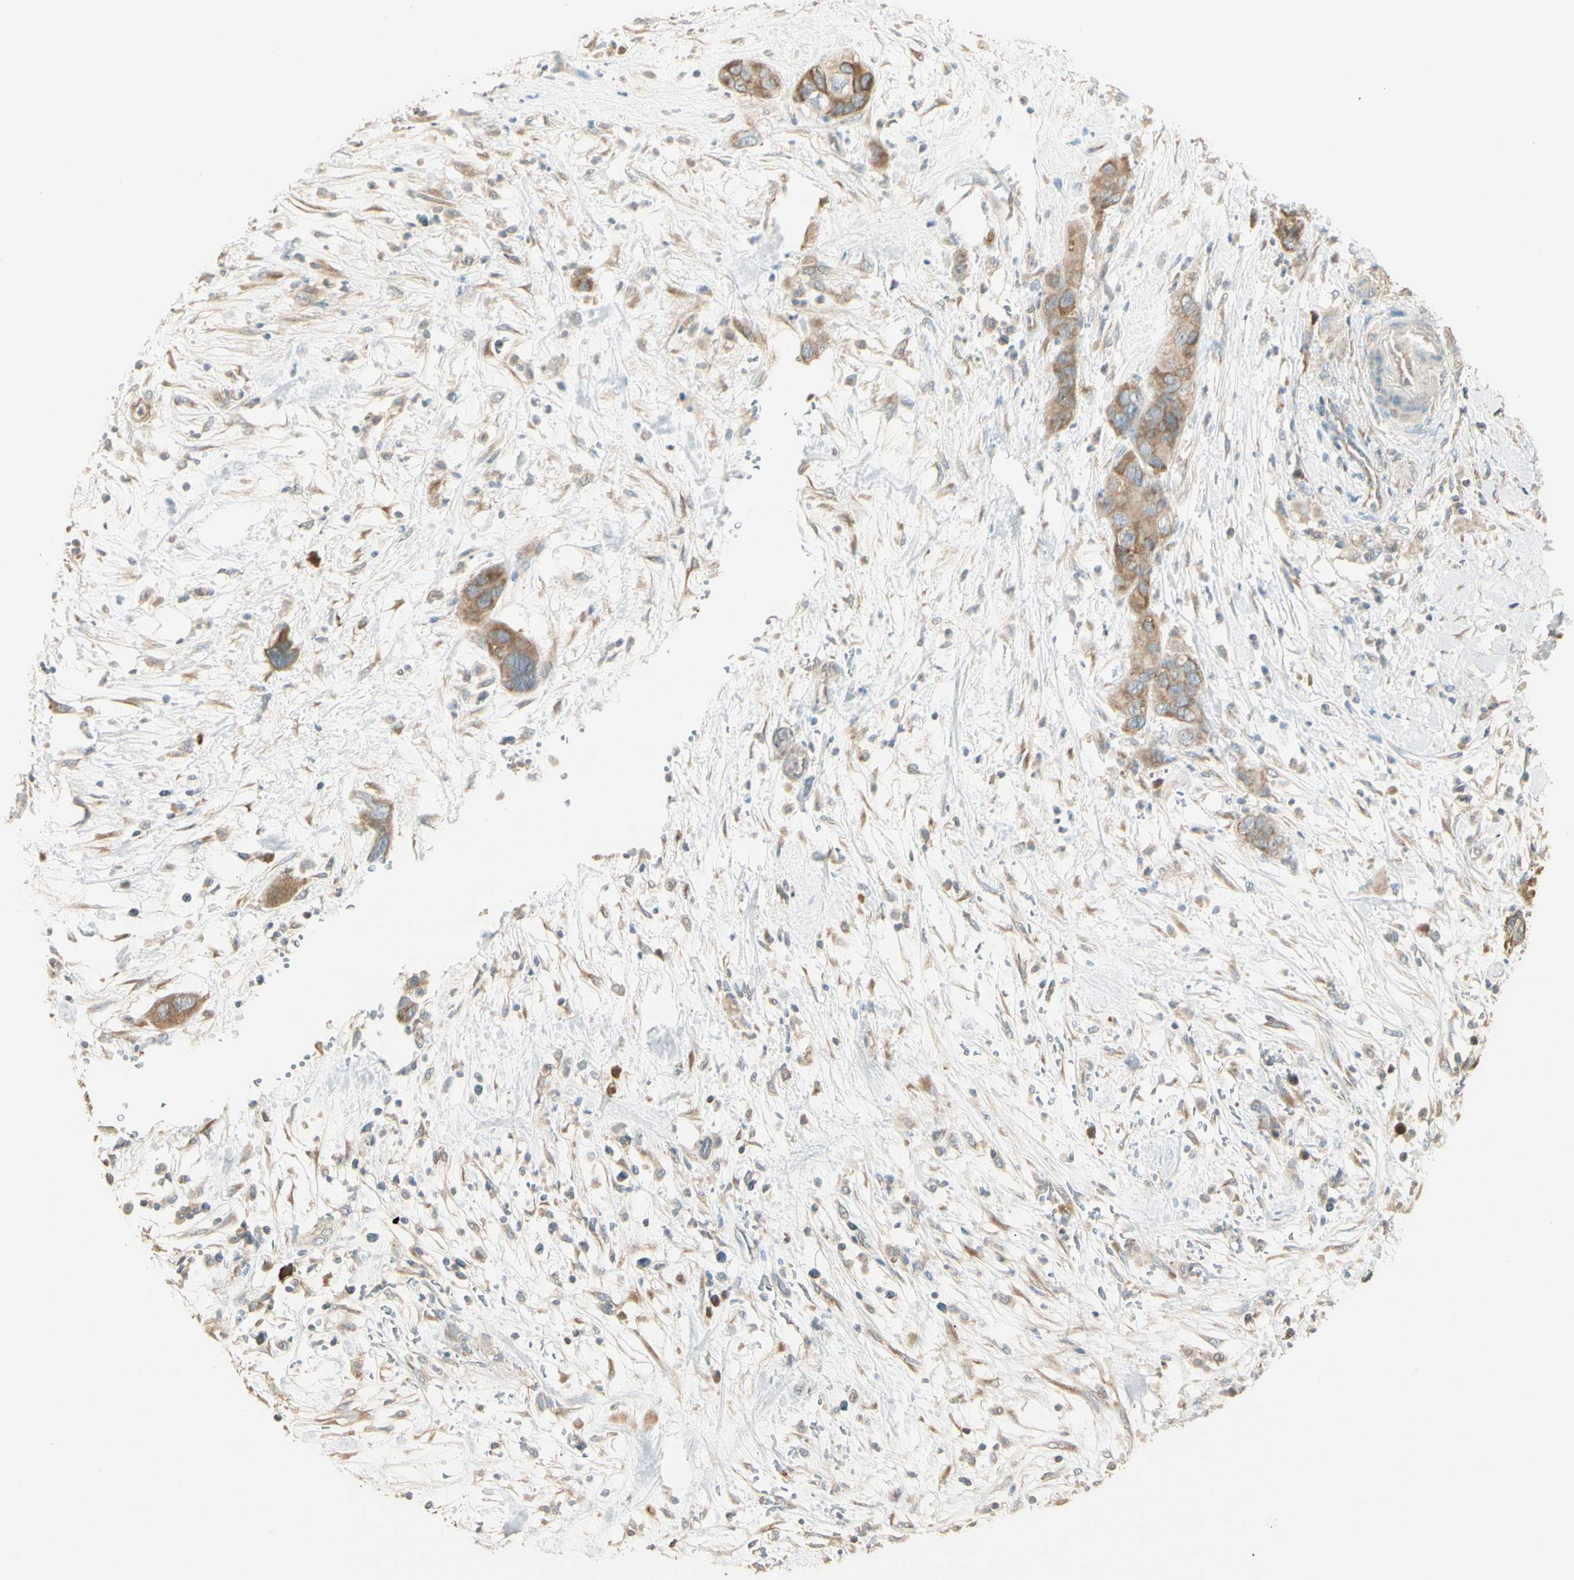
{"staining": {"intensity": "moderate", "quantity": ">75%", "location": "cytoplasmic/membranous"}, "tissue": "pancreatic cancer", "cell_type": "Tumor cells", "image_type": "cancer", "snomed": [{"axis": "morphology", "description": "Adenocarcinoma, NOS"}, {"axis": "topography", "description": "Pancreas"}], "caption": "A photomicrograph of human pancreatic cancer stained for a protein shows moderate cytoplasmic/membranous brown staining in tumor cells. Nuclei are stained in blue.", "gene": "PLXNA1", "patient": {"sex": "female", "age": 71}}